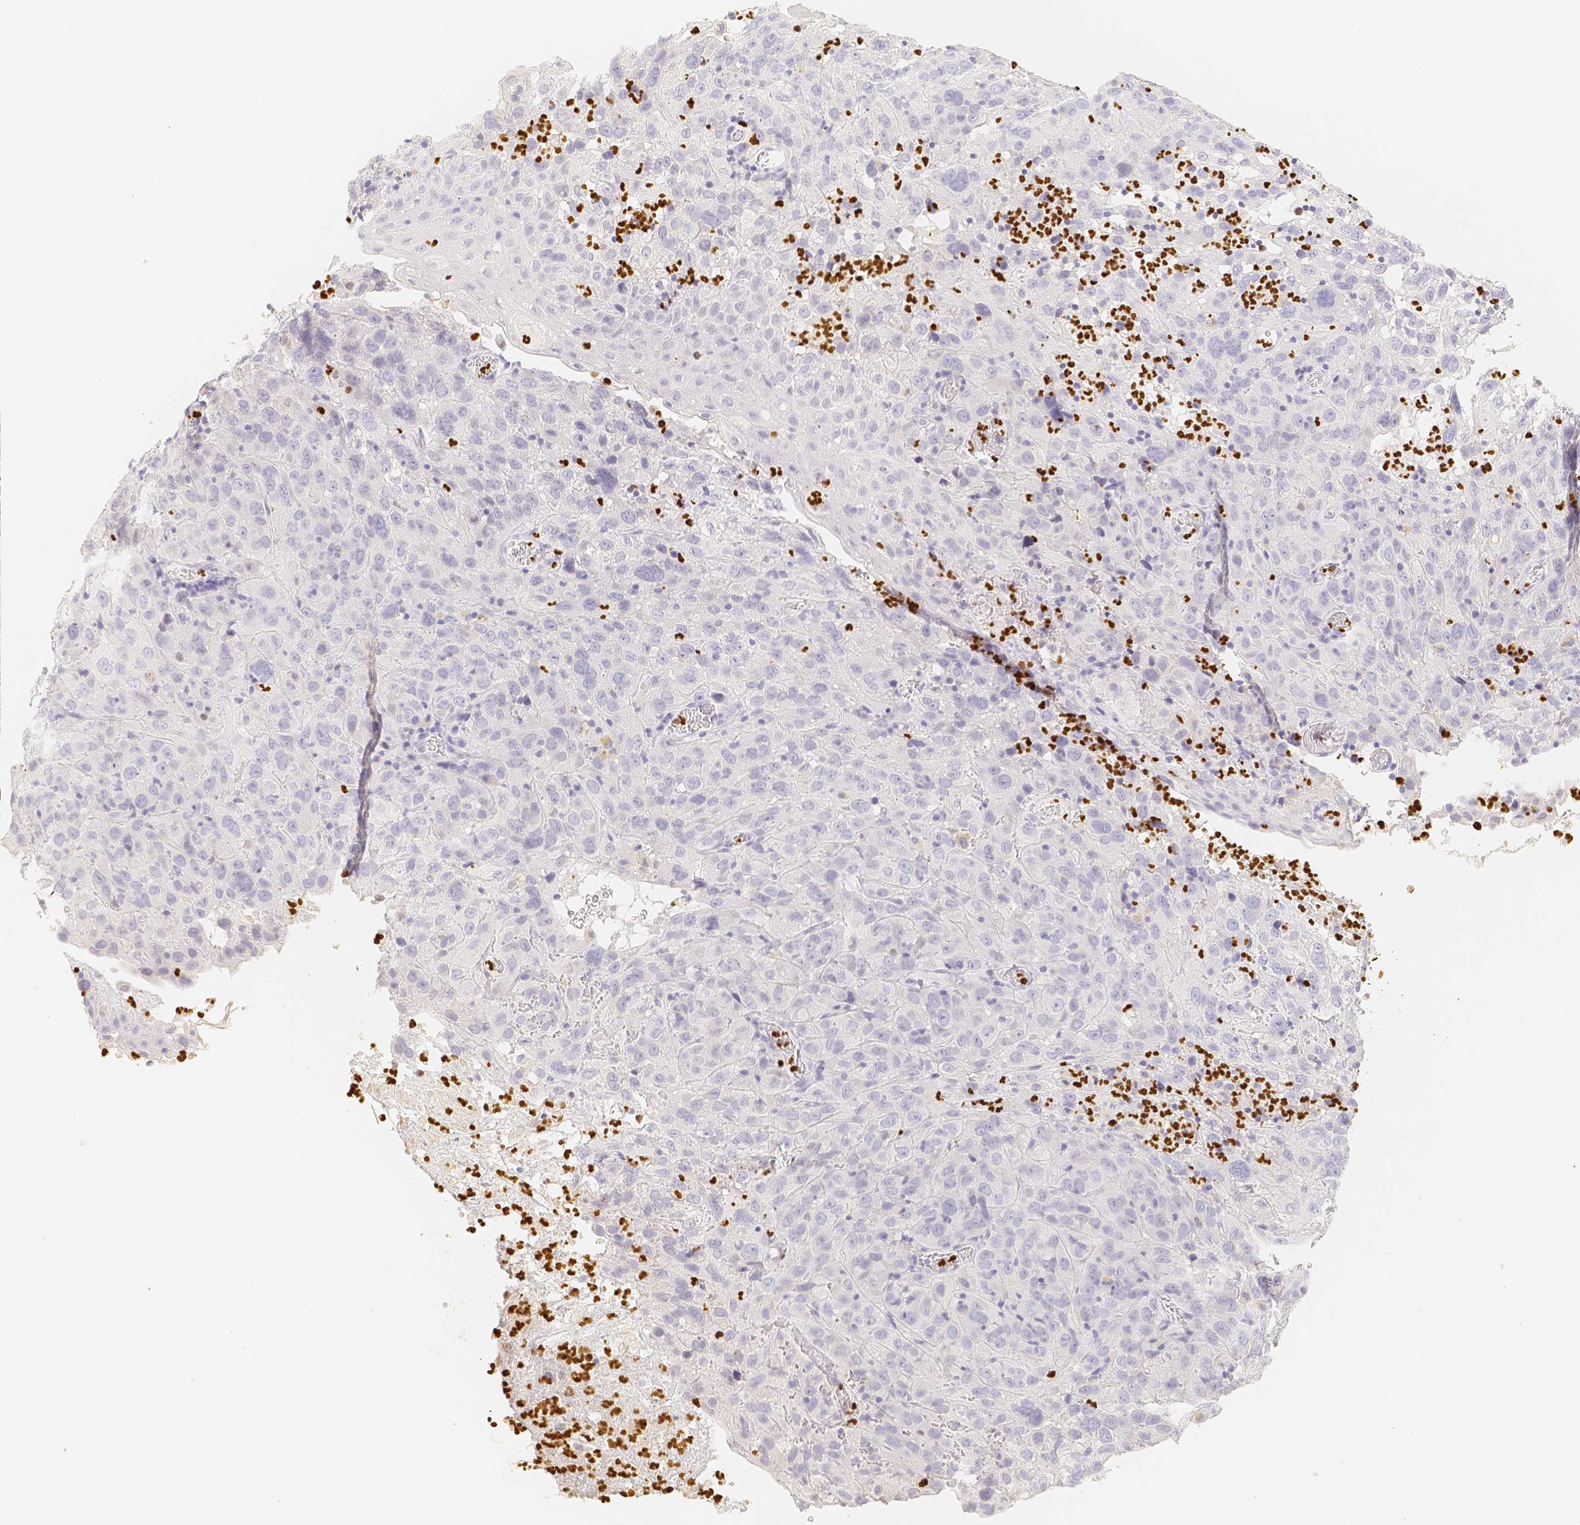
{"staining": {"intensity": "negative", "quantity": "none", "location": "none"}, "tissue": "cervical cancer", "cell_type": "Tumor cells", "image_type": "cancer", "snomed": [{"axis": "morphology", "description": "Squamous cell carcinoma, NOS"}, {"axis": "topography", "description": "Cervix"}], "caption": "The micrograph displays no staining of tumor cells in cervical cancer (squamous cell carcinoma).", "gene": "PADI4", "patient": {"sex": "female", "age": 32}}